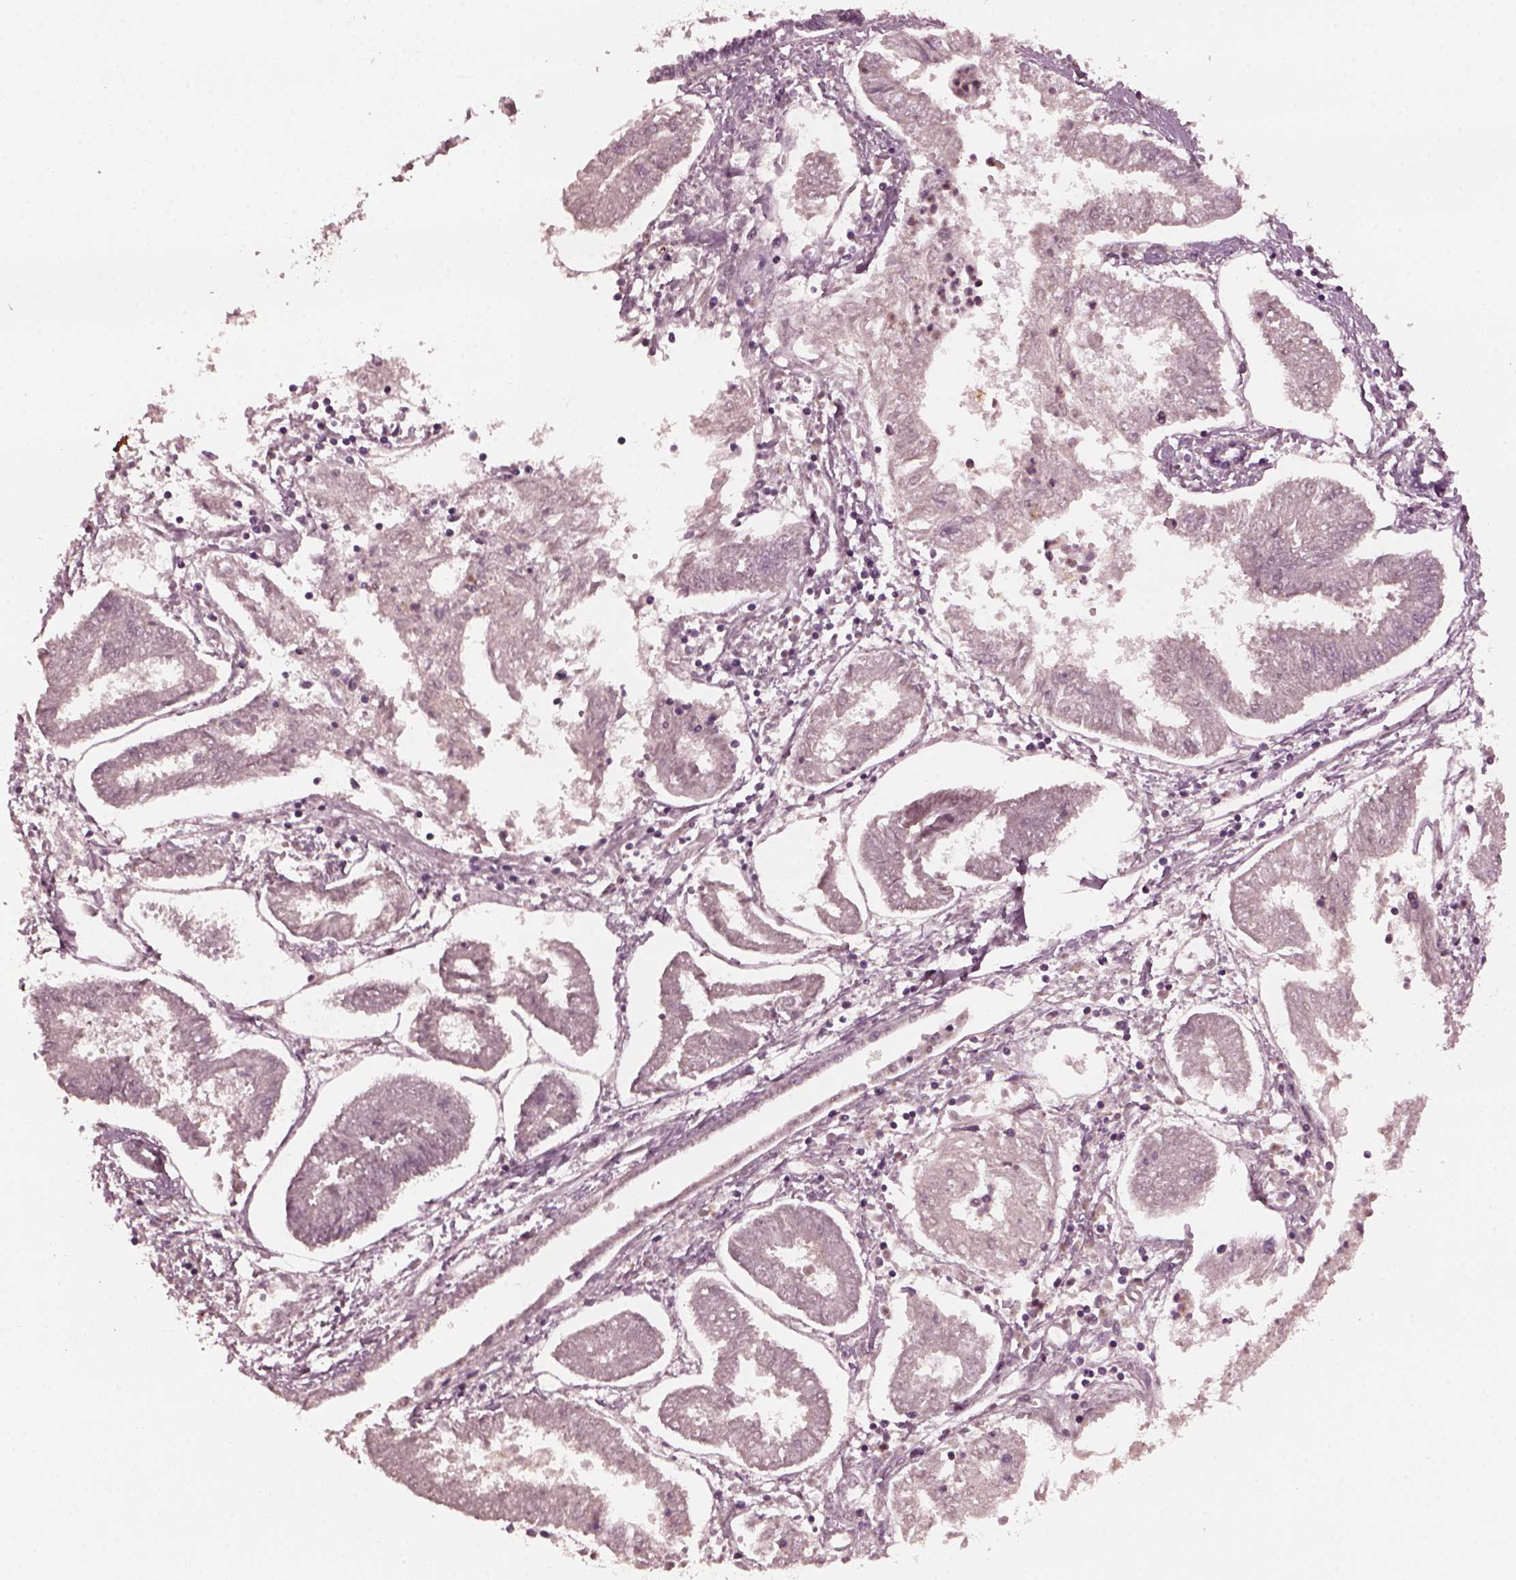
{"staining": {"intensity": "negative", "quantity": "none", "location": "none"}, "tissue": "endometrial cancer", "cell_type": "Tumor cells", "image_type": "cancer", "snomed": [{"axis": "morphology", "description": "Adenocarcinoma, NOS"}, {"axis": "topography", "description": "Endometrium"}], "caption": "A high-resolution photomicrograph shows immunohistochemistry (IHC) staining of adenocarcinoma (endometrial), which shows no significant positivity in tumor cells. (IHC, brightfield microscopy, high magnification).", "gene": "KRT79", "patient": {"sex": "female", "age": 68}}